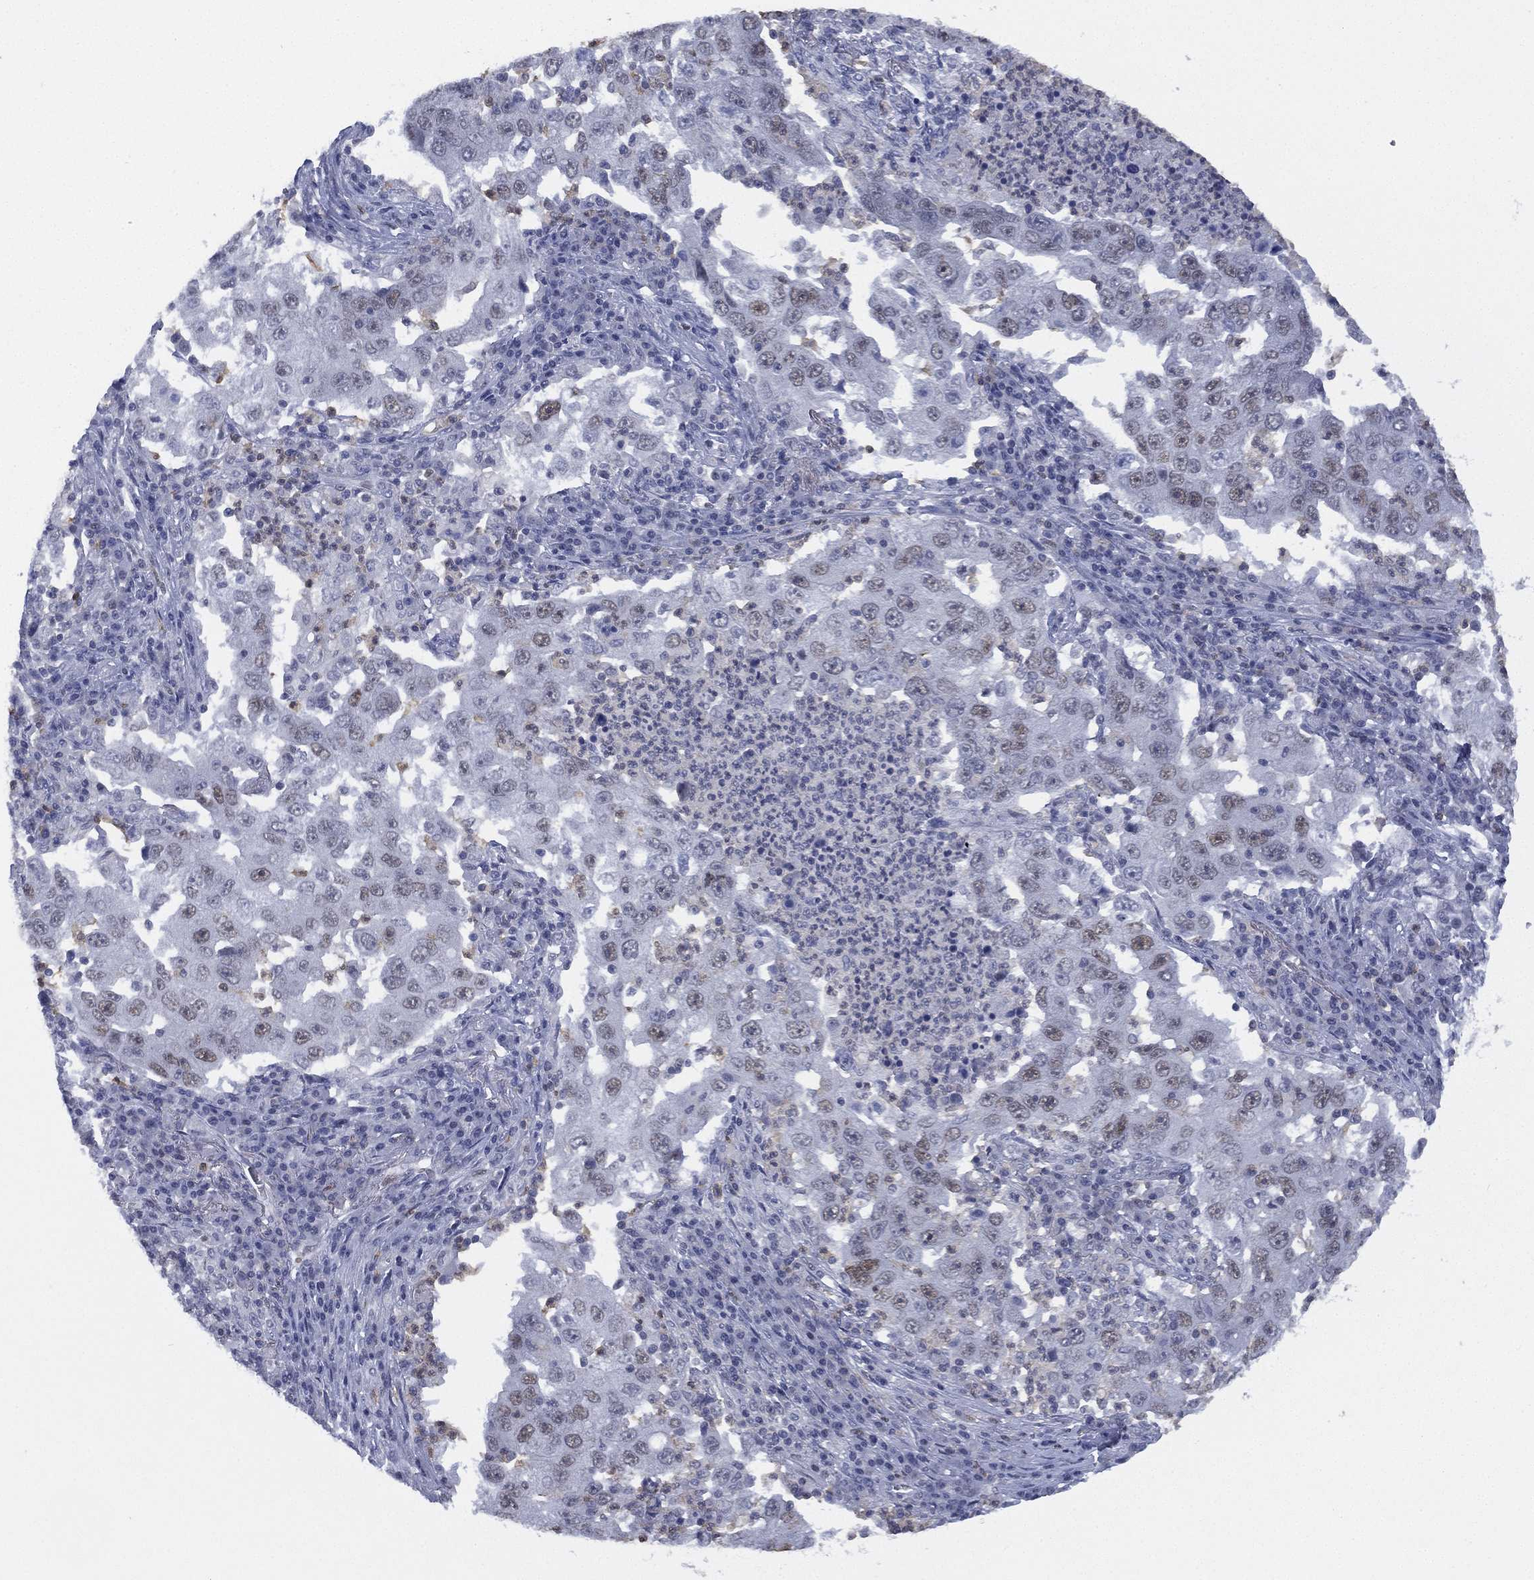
{"staining": {"intensity": "weak", "quantity": "<25%", "location": "nuclear"}, "tissue": "lung cancer", "cell_type": "Tumor cells", "image_type": "cancer", "snomed": [{"axis": "morphology", "description": "Adenocarcinoma, NOS"}, {"axis": "topography", "description": "Lung"}], "caption": "Adenocarcinoma (lung) was stained to show a protein in brown. There is no significant expression in tumor cells.", "gene": "ZNF711", "patient": {"sex": "male", "age": 73}}